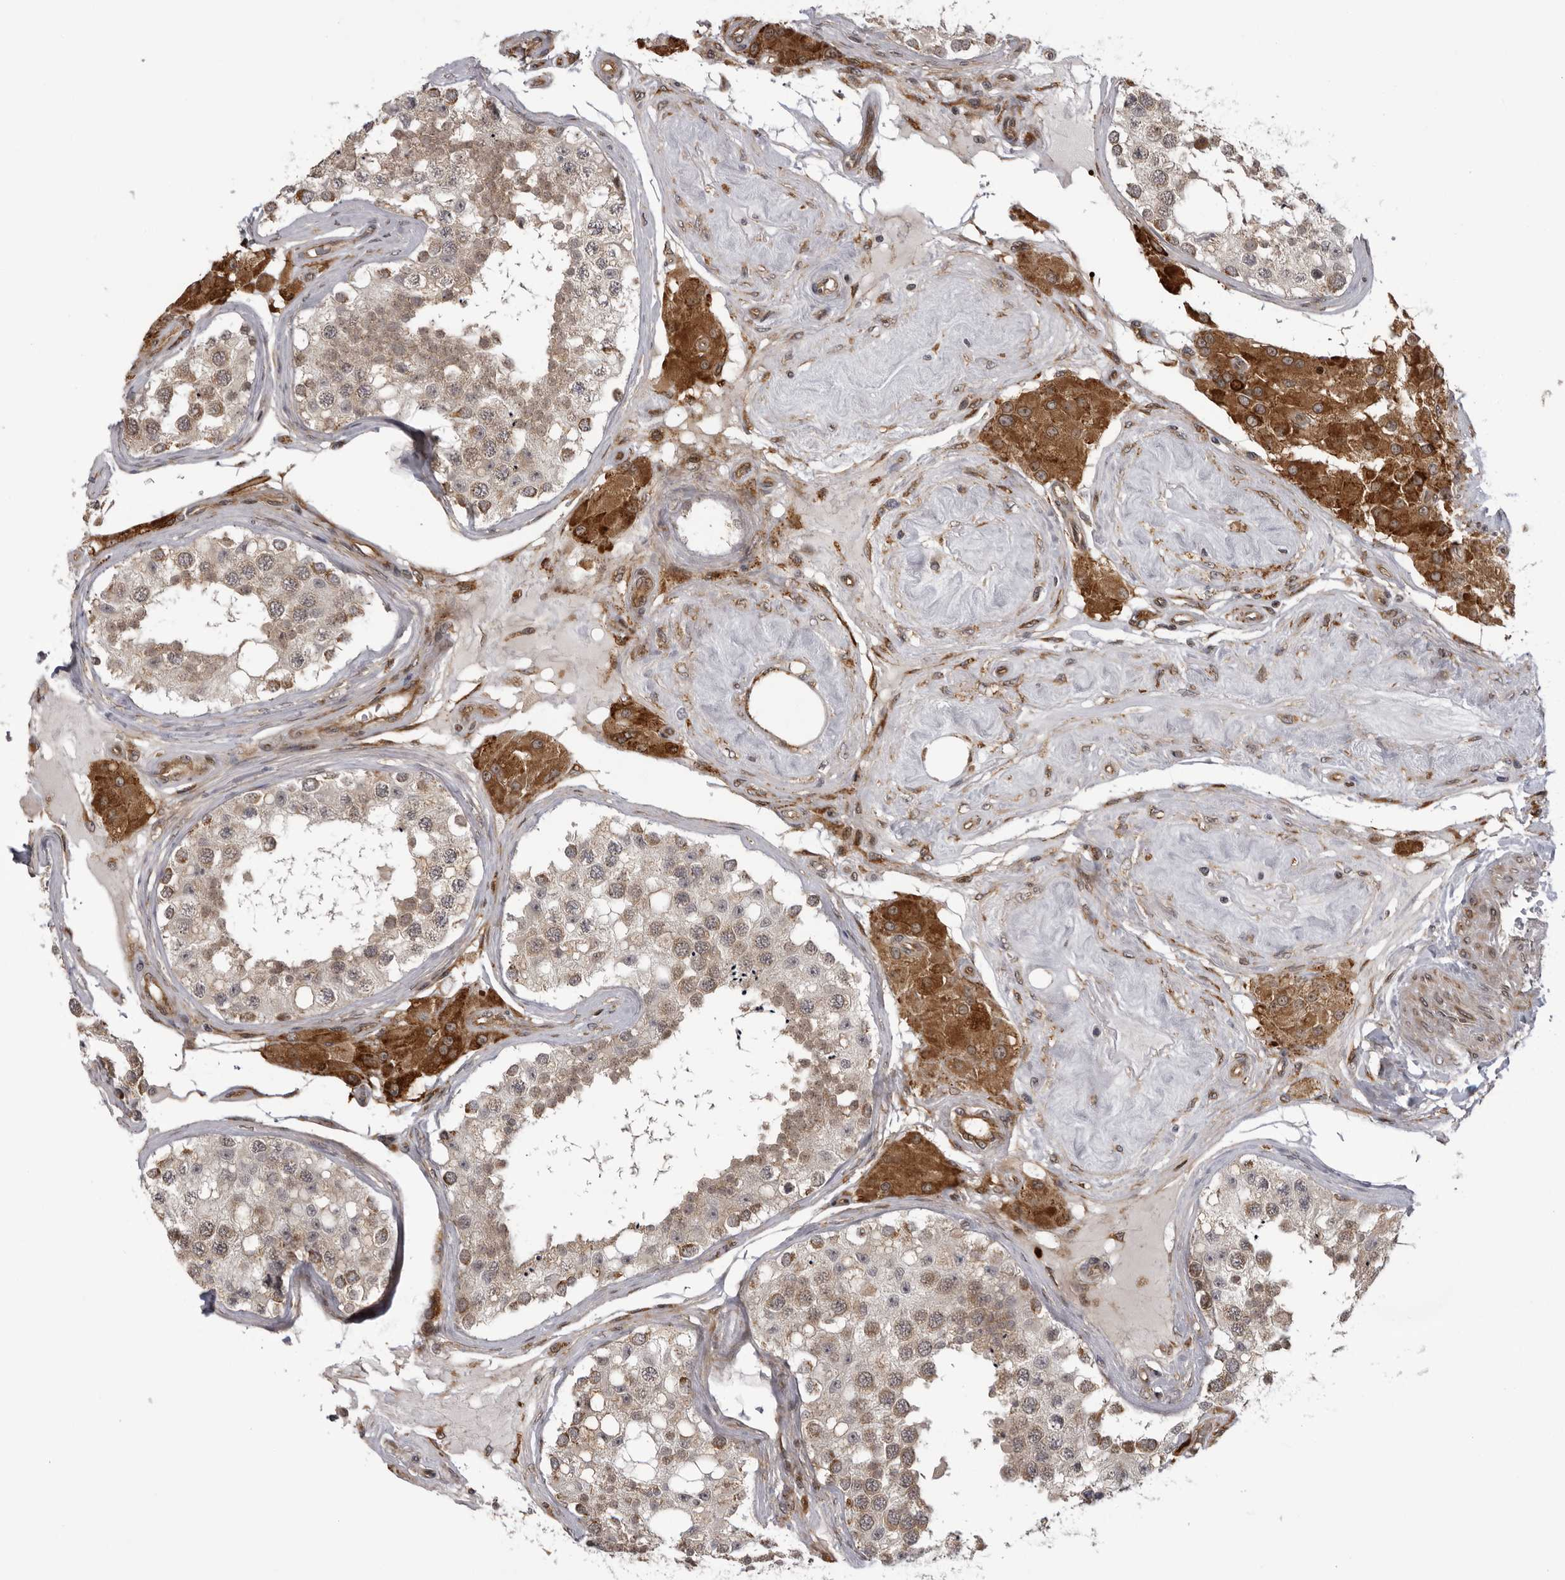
{"staining": {"intensity": "weak", "quantity": ">75%", "location": "cytoplasmic/membranous"}, "tissue": "testis", "cell_type": "Cells in seminiferous ducts", "image_type": "normal", "snomed": [{"axis": "morphology", "description": "Normal tissue, NOS"}, {"axis": "topography", "description": "Testis"}], "caption": "Cells in seminiferous ducts reveal low levels of weak cytoplasmic/membranous staining in about >75% of cells in benign testis.", "gene": "DNAH14", "patient": {"sex": "male", "age": 68}}